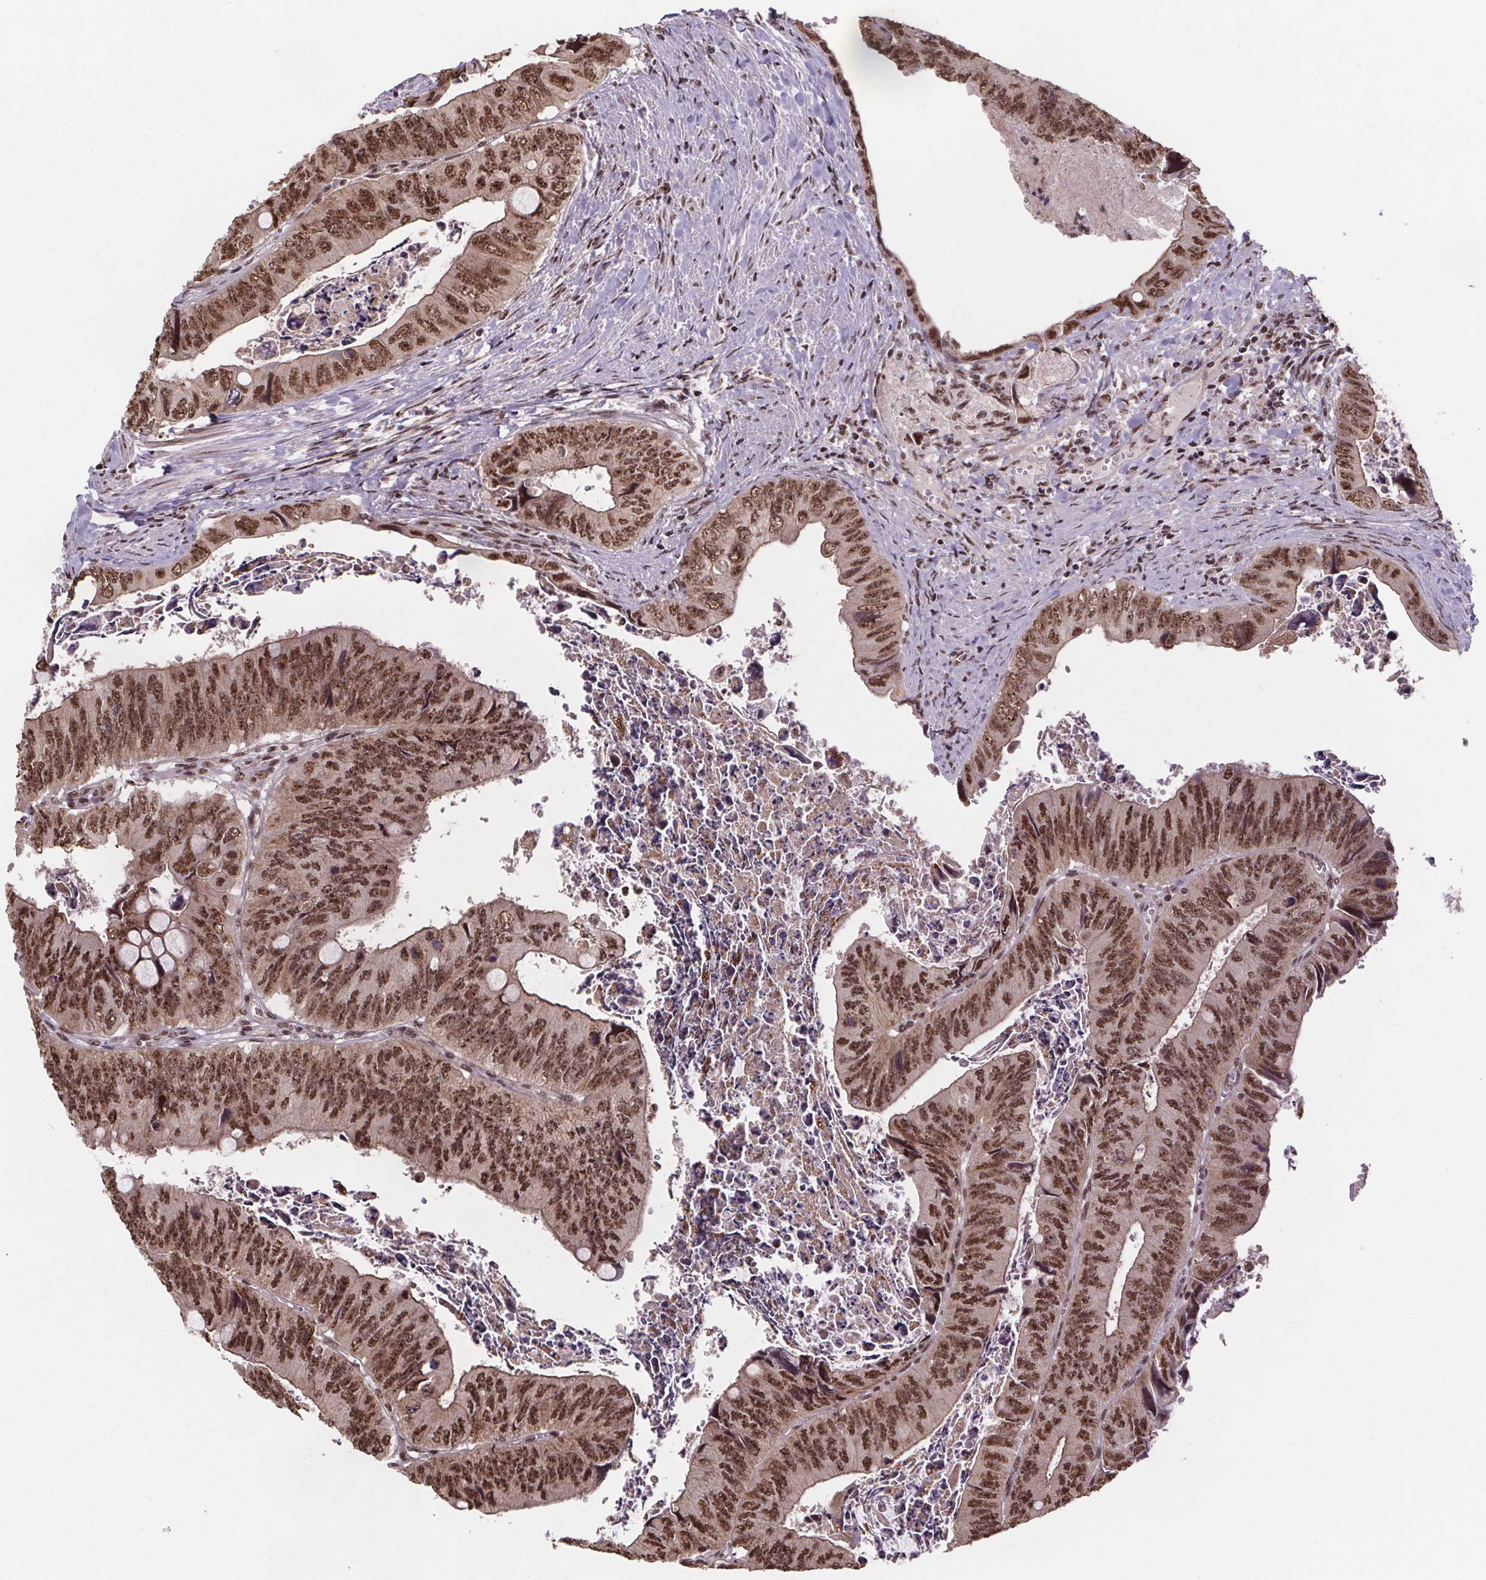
{"staining": {"intensity": "moderate", "quantity": ">75%", "location": "nuclear"}, "tissue": "colorectal cancer", "cell_type": "Tumor cells", "image_type": "cancer", "snomed": [{"axis": "morphology", "description": "Adenocarcinoma, NOS"}, {"axis": "topography", "description": "Colon"}], "caption": "Moderate nuclear positivity is seen in about >75% of tumor cells in colorectal cancer (adenocarcinoma). The staining was performed using DAB, with brown indicating positive protein expression. Nuclei are stained blue with hematoxylin.", "gene": "JARID2", "patient": {"sex": "female", "age": 84}}